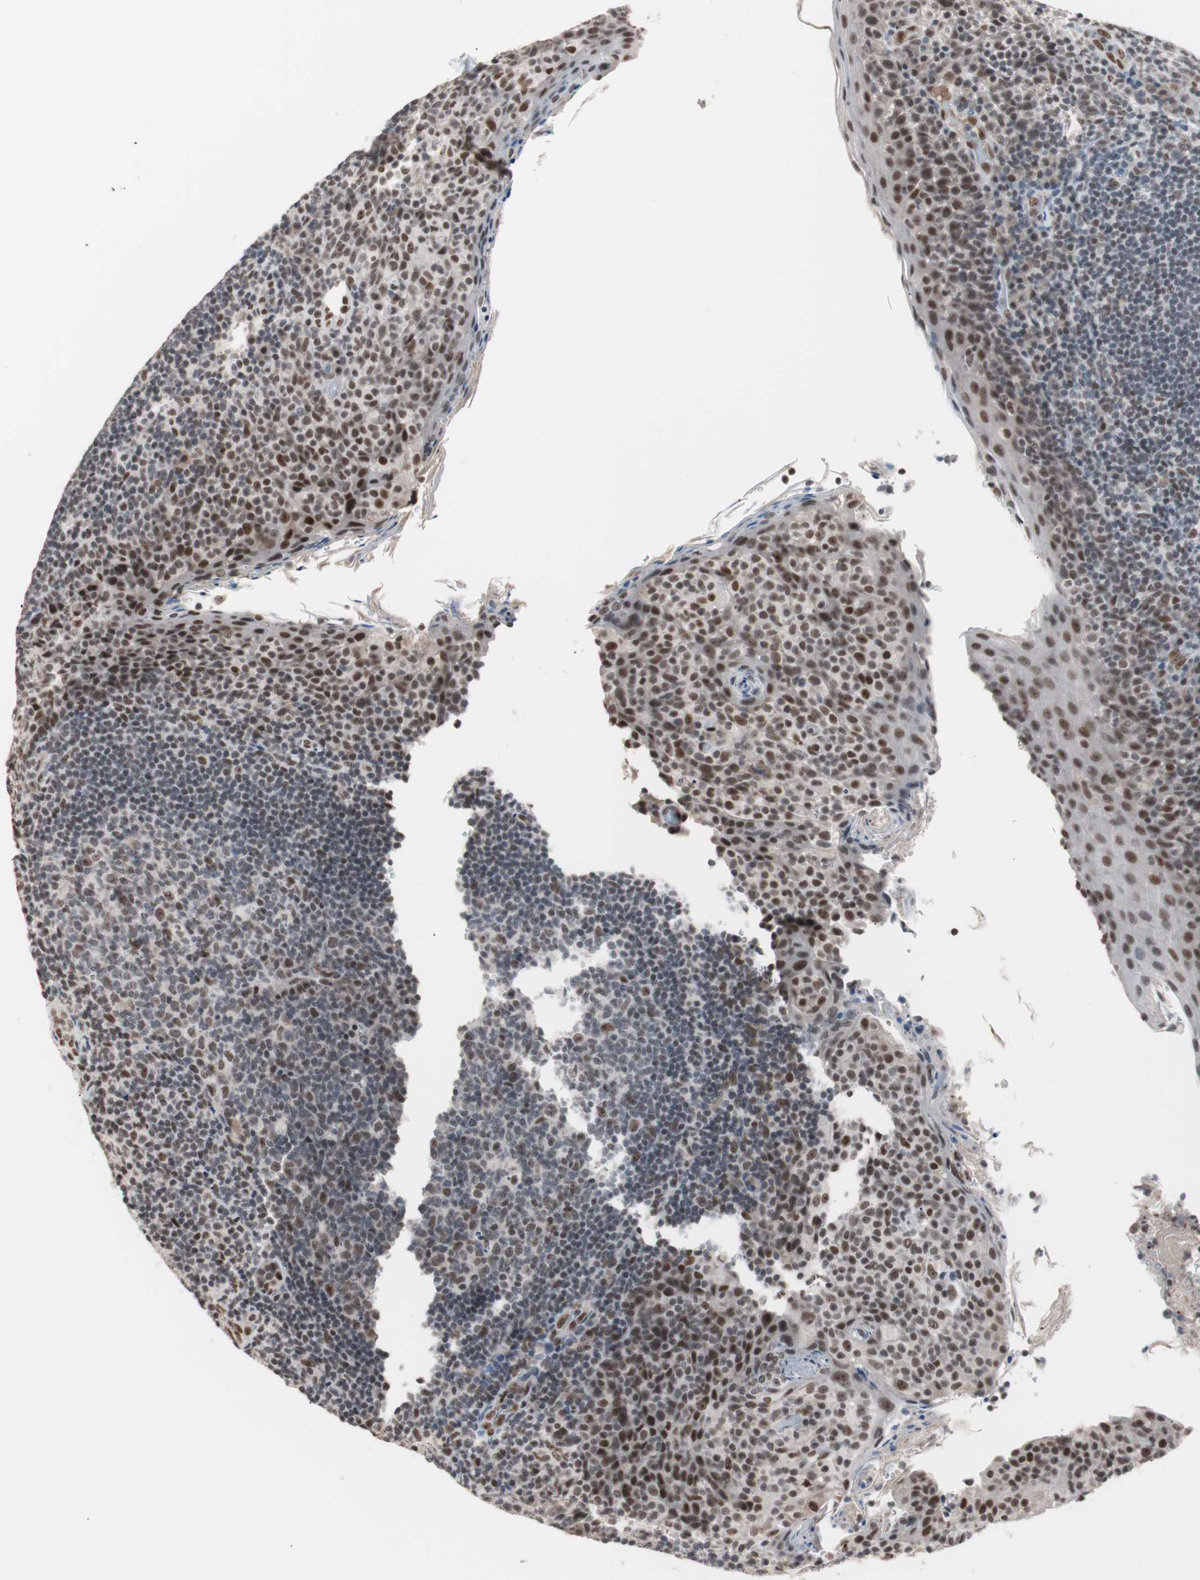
{"staining": {"intensity": "moderate", "quantity": "25%-75%", "location": "nuclear"}, "tissue": "tonsil", "cell_type": "Germinal center cells", "image_type": "normal", "snomed": [{"axis": "morphology", "description": "Normal tissue, NOS"}, {"axis": "topography", "description": "Tonsil"}], "caption": "Tonsil was stained to show a protein in brown. There is medium levels of moderate nuclear expression in about 25%-75% of germinal center cells.", "gene": "LIG3", "patient": {"sex": "male", "age": 17}}